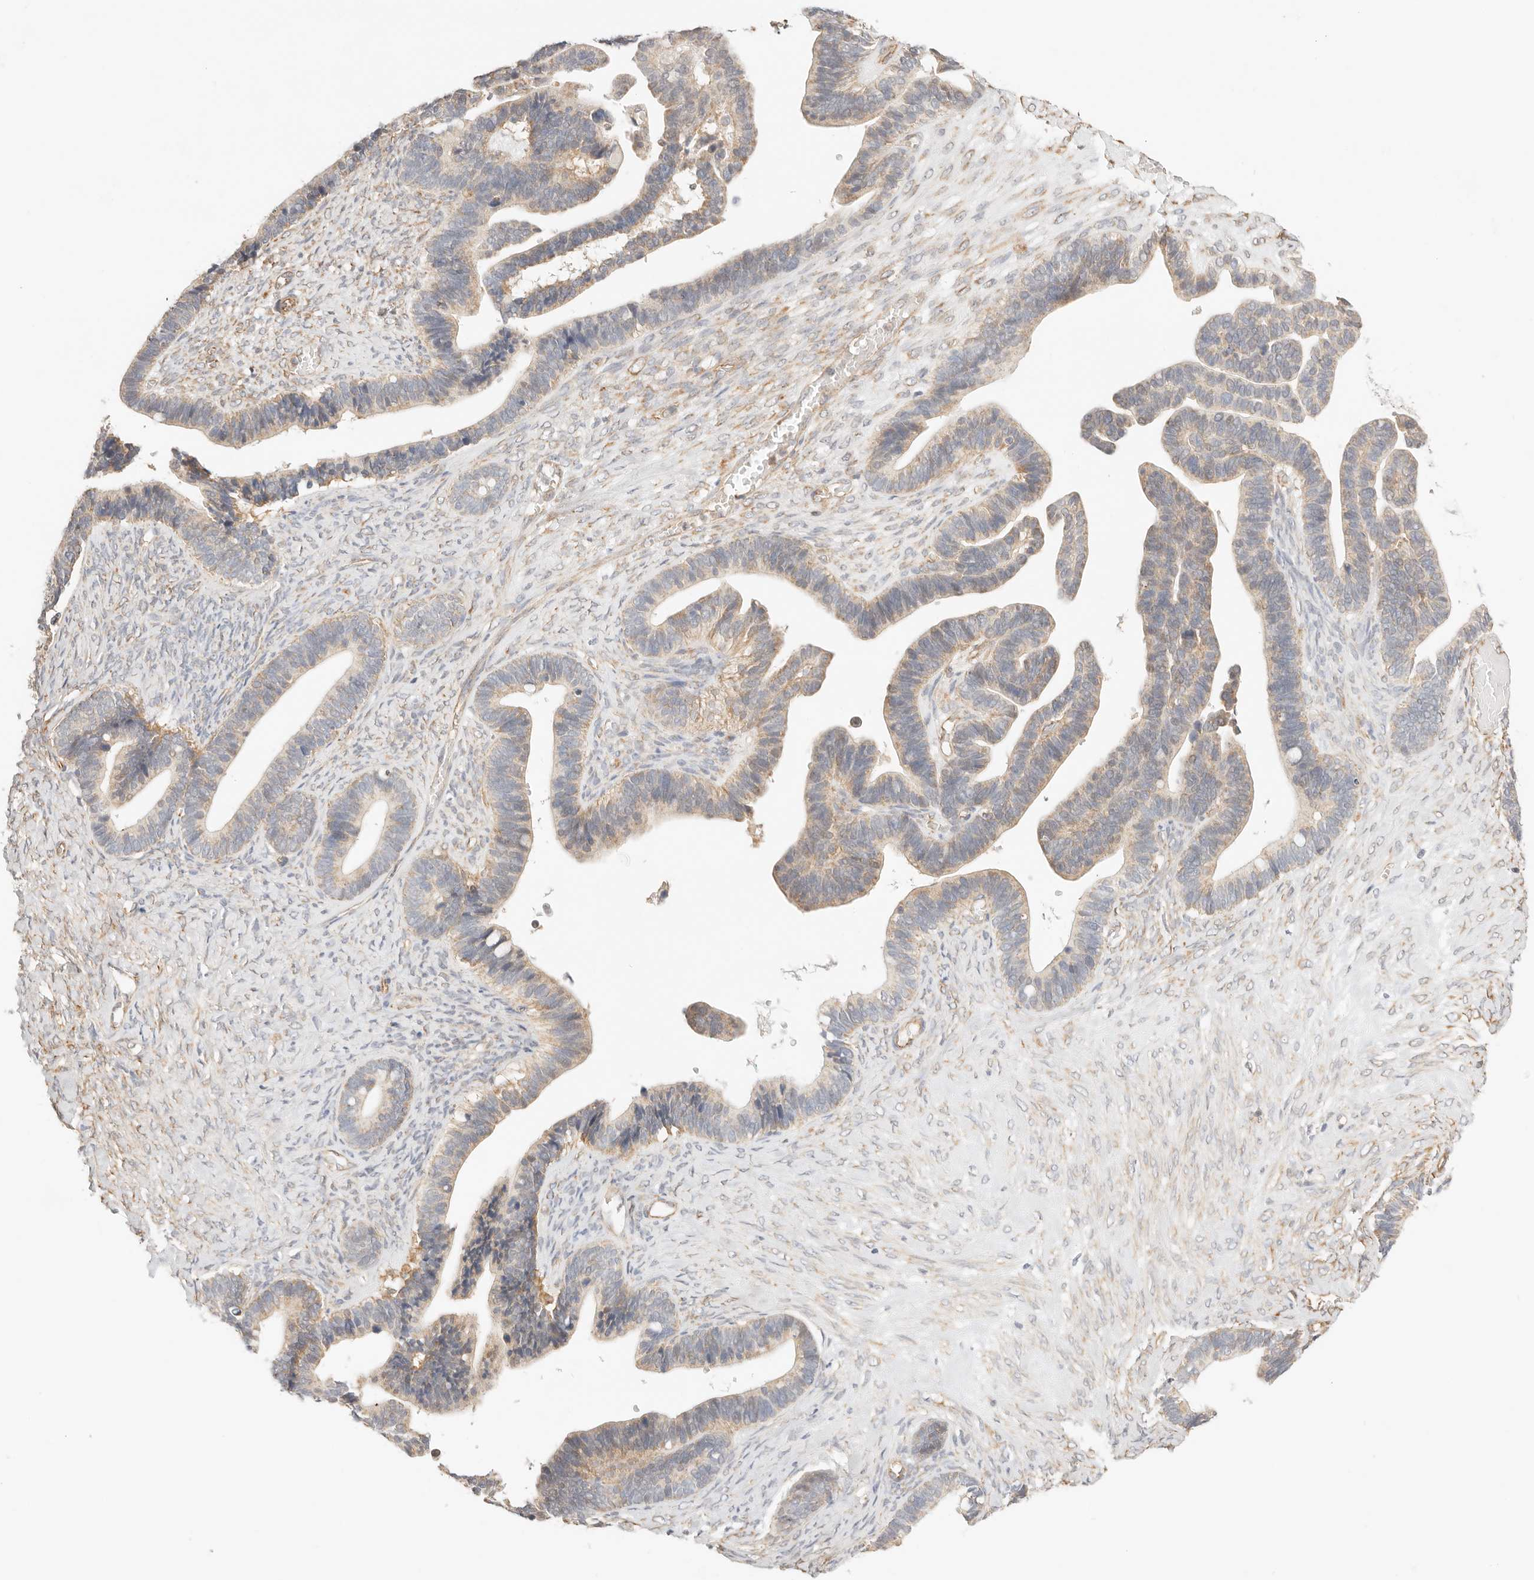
{"staining": {"intensity": "weak", "quantity": "25%-75%", "location": "cytoplasmic/membranous"}, "tissue": "ovarian cancer", "cell_type": "Tumor cells", "image_type": "cancer", "snomed": [{"axis": "morphology", "description": "Cystadenocarcinoma, serous, NOS"}, {"axis": "topography", "description": "Ovary"}], "caption": "IHC histopathology image of neoplastic tissue: serous cystadenocarcinoma (ovarian) stained using immunohistochemistry shows low levels of weak protein expression localized specifically in the cytoplasmic/membranous of tumor cells, appearing as a cytoplasmic/membranous brown color.", "gene": "ZC3H11A", "patient": {"sex": "female", "age": 56}}